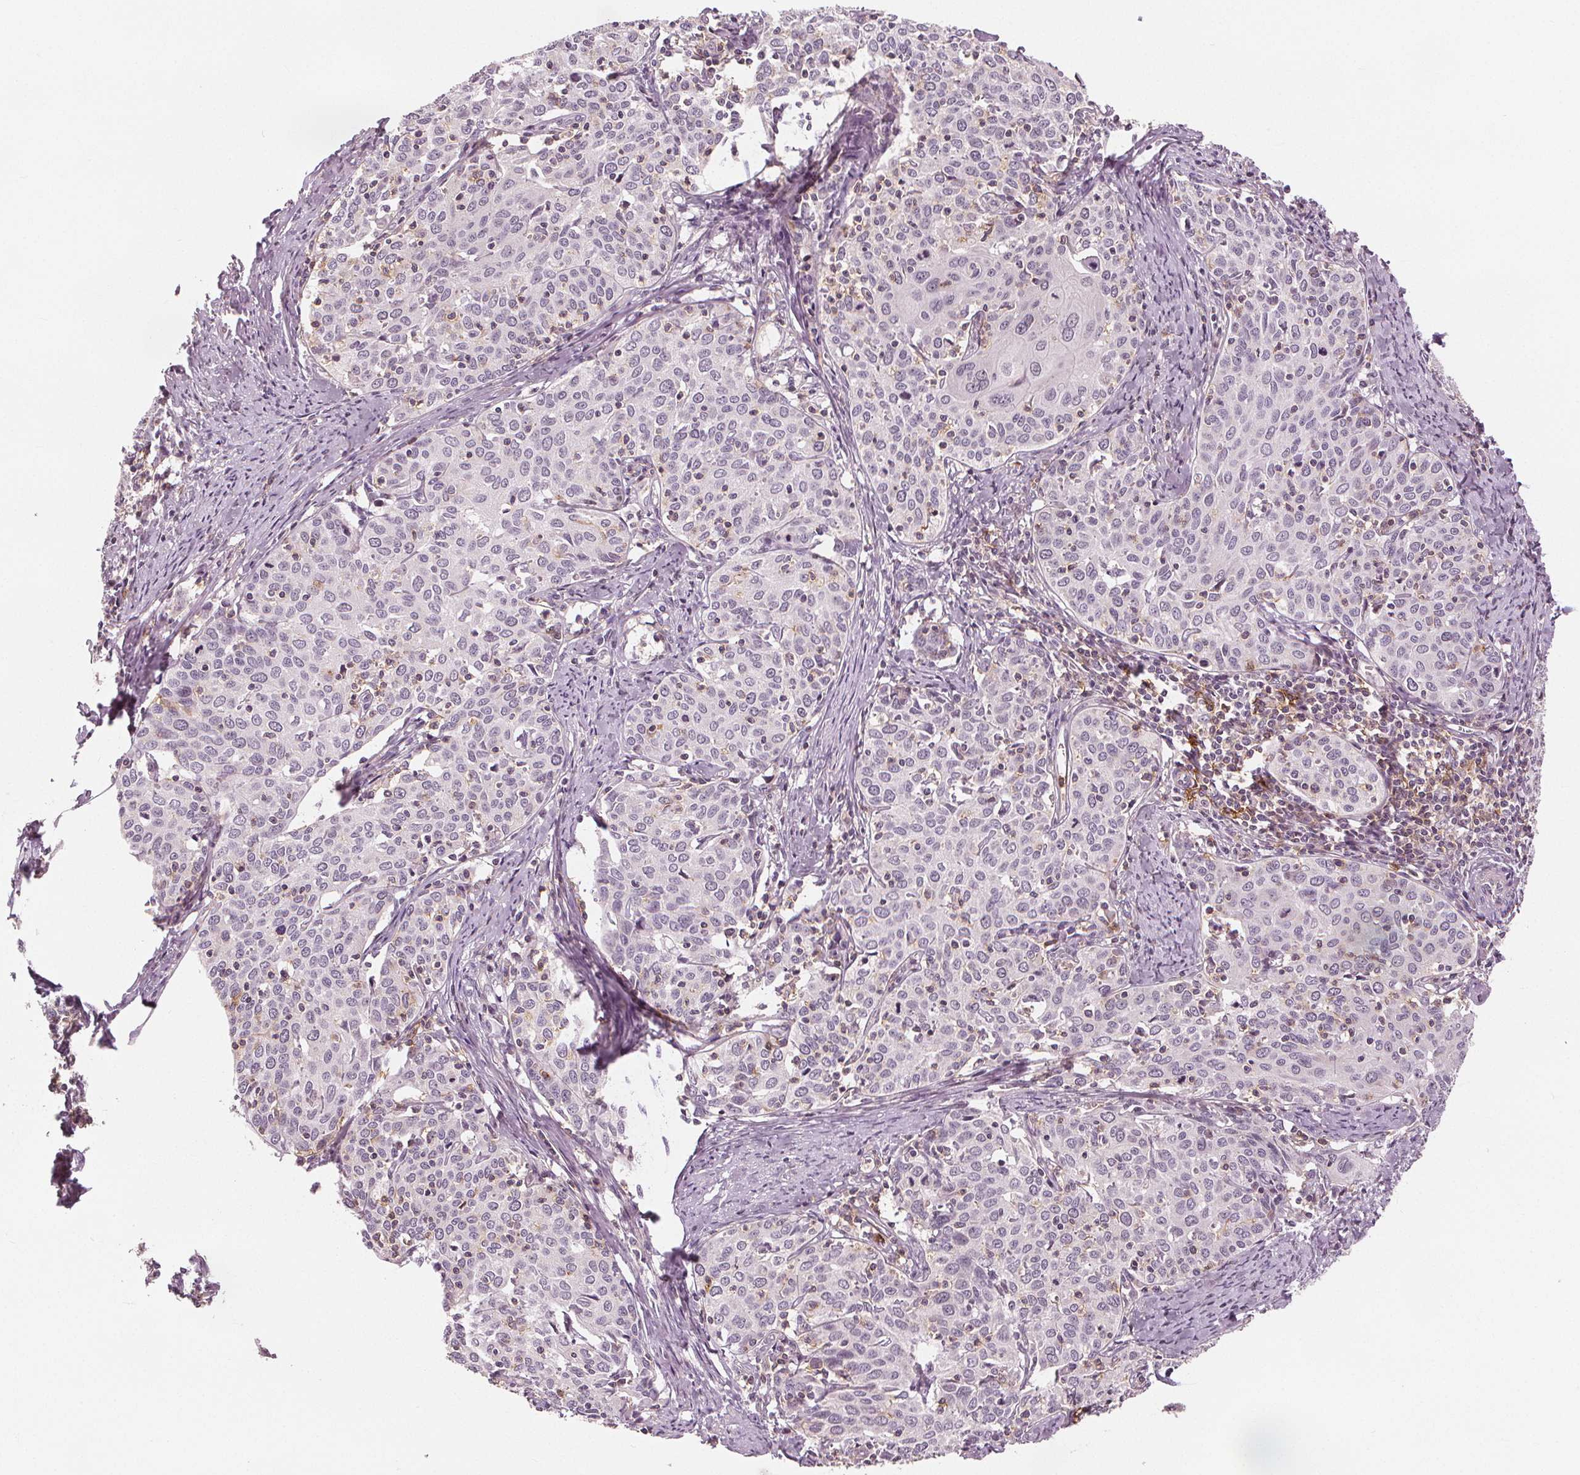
{"staining": {"intensity": "negative", "quantity": "none", "location": "none"}, "tissue": "cervical cancer", "cell_type": "Tumor cells", "image_type": "cancer", "snomed": [{"axis": "morphology", "description": "Squamous cell carcinoma, NOS"}, {"axis": "topography", "description": "Cervix"}], "caption": "Cervical cancer (squamous cell carcinoma) was stained to show a protein in brown. There is no significant expression in tumor cells.", "gene": "SLC34A1", "patient": {"sex": "female", "age": 62}}